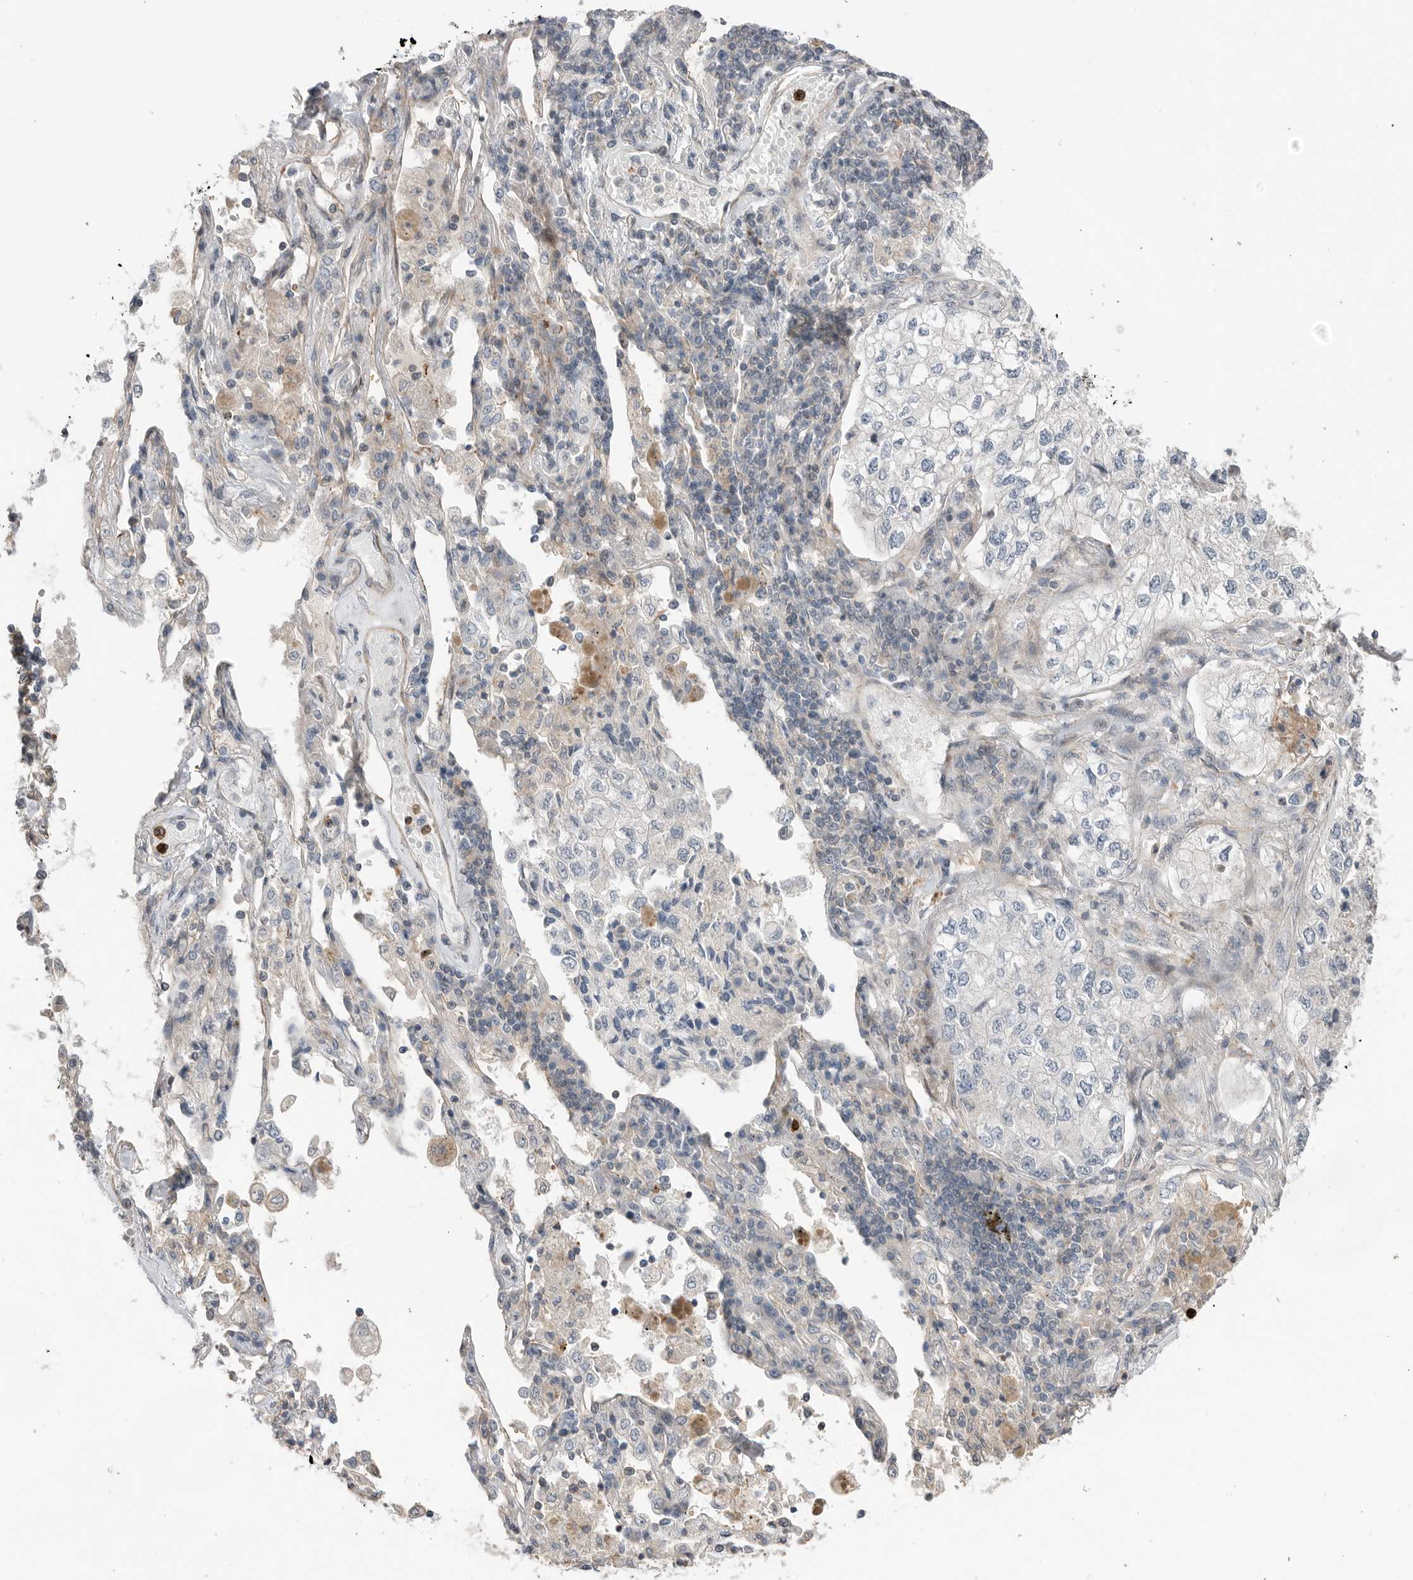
{"staining": {"intensity": "negative", "quantity": "none", "location": "none"}, "tissue": "lung cancer", "cell_type": "Tumor cells", "image_type": "cancer", "snomed": [{"axis": "morphology", "description": "Adenocarcinoma, NOS"}, {"axis": "topography", "description": "Lung"}], "caption": "Photomicrograph shows no protein expression in tumor cells of lung cancer tissue.", "gene": "PEAK1", "patient": {"sex": "male", "age": 63}}